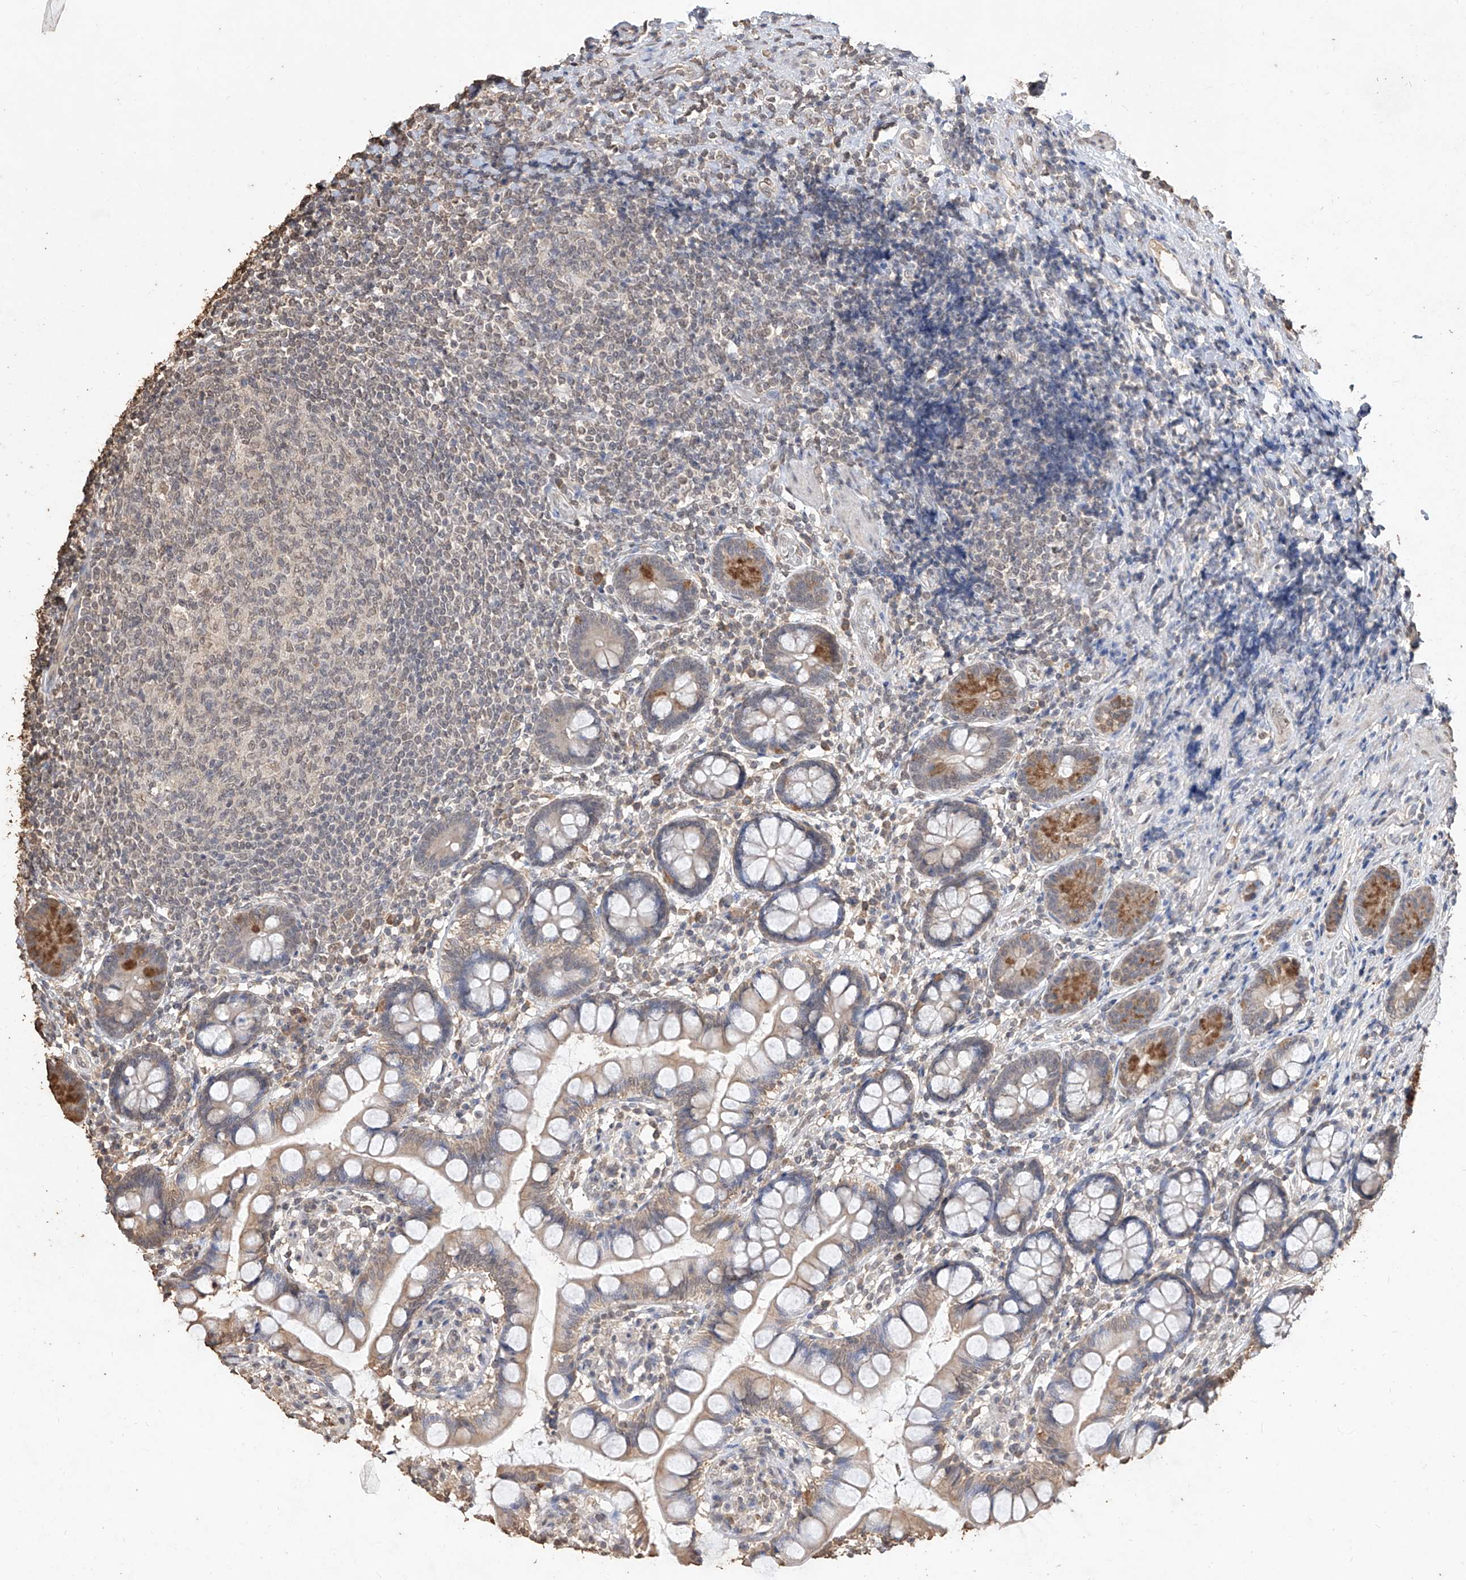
{"staining": {"intensity": "moderate", "quantity": "25%-75%", "location": "cytoplasmic/membranous"}, "tissue": "small intestine", "cell_type": "Glandular cells", "image_type": "normal", "snomed": [{"axis": "morphology", "description": "Normal tissue, NOS"}, {"axis": "topography", "description": "Small intestine"}], "caption": "An immunohistochemistry micrograph of unremarkable tissue is shown. Protein staining in brown highlights moderate cytoplasmic/membranous positivity in small intestine within glandular cells.", "gene": "ELOVL1", "patient": {"sex": "male", "age": 52}}